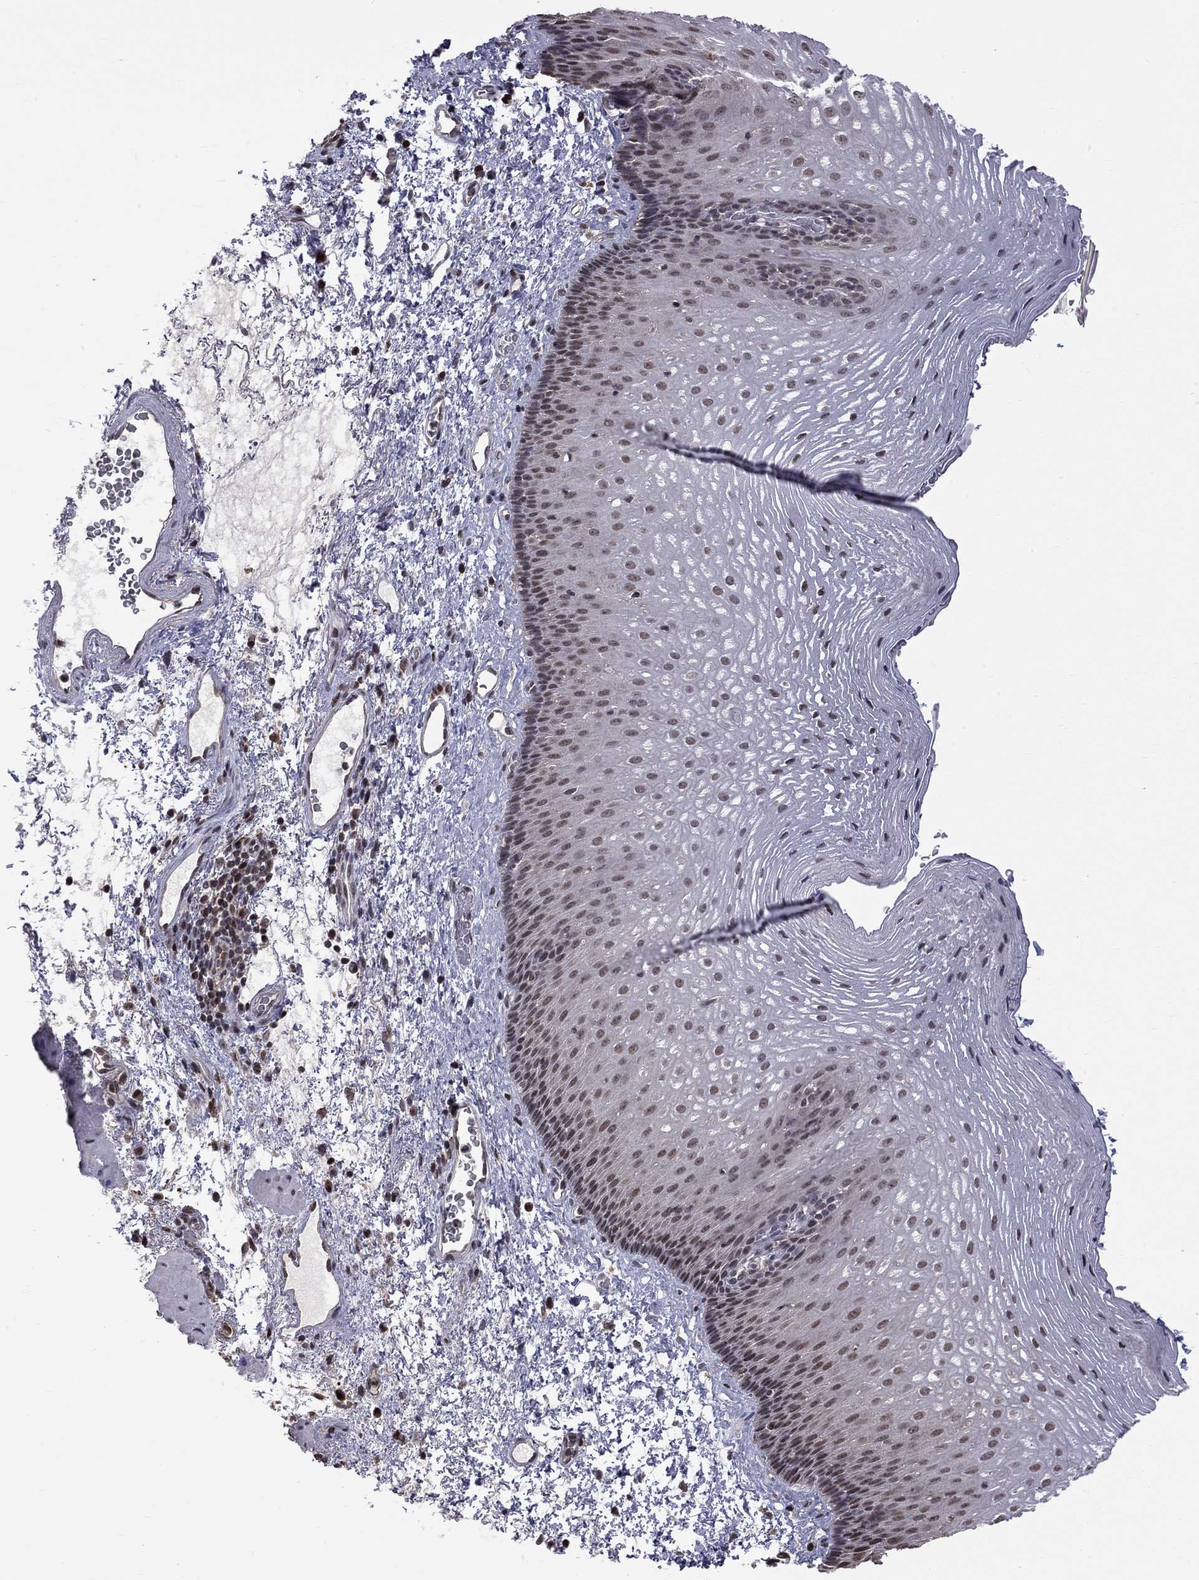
{"staining": {"intensity": "moderate", "quantity": "25%-75%", "location": "nuclear"}, "tissue": "esophagus", "cell_type": "Squamous epithelial cells", "image_type": "normal", "snomed": [{"axis": "morphology", "description": "Normal tissue, NOS"}, {"axis": "topography", "description": "Esophagus"}], "caption": "Immunohistochemistry histopathology image of unremarkable esophagus: esophagus stained using IHC shows medium levels of moderate protein expression localized specifically in the nuclear of squamous epithelial cells, appearing as a nuclear brown color.", "gene": "RFWD3", "patient": {"sex": "male", "age": 76}}